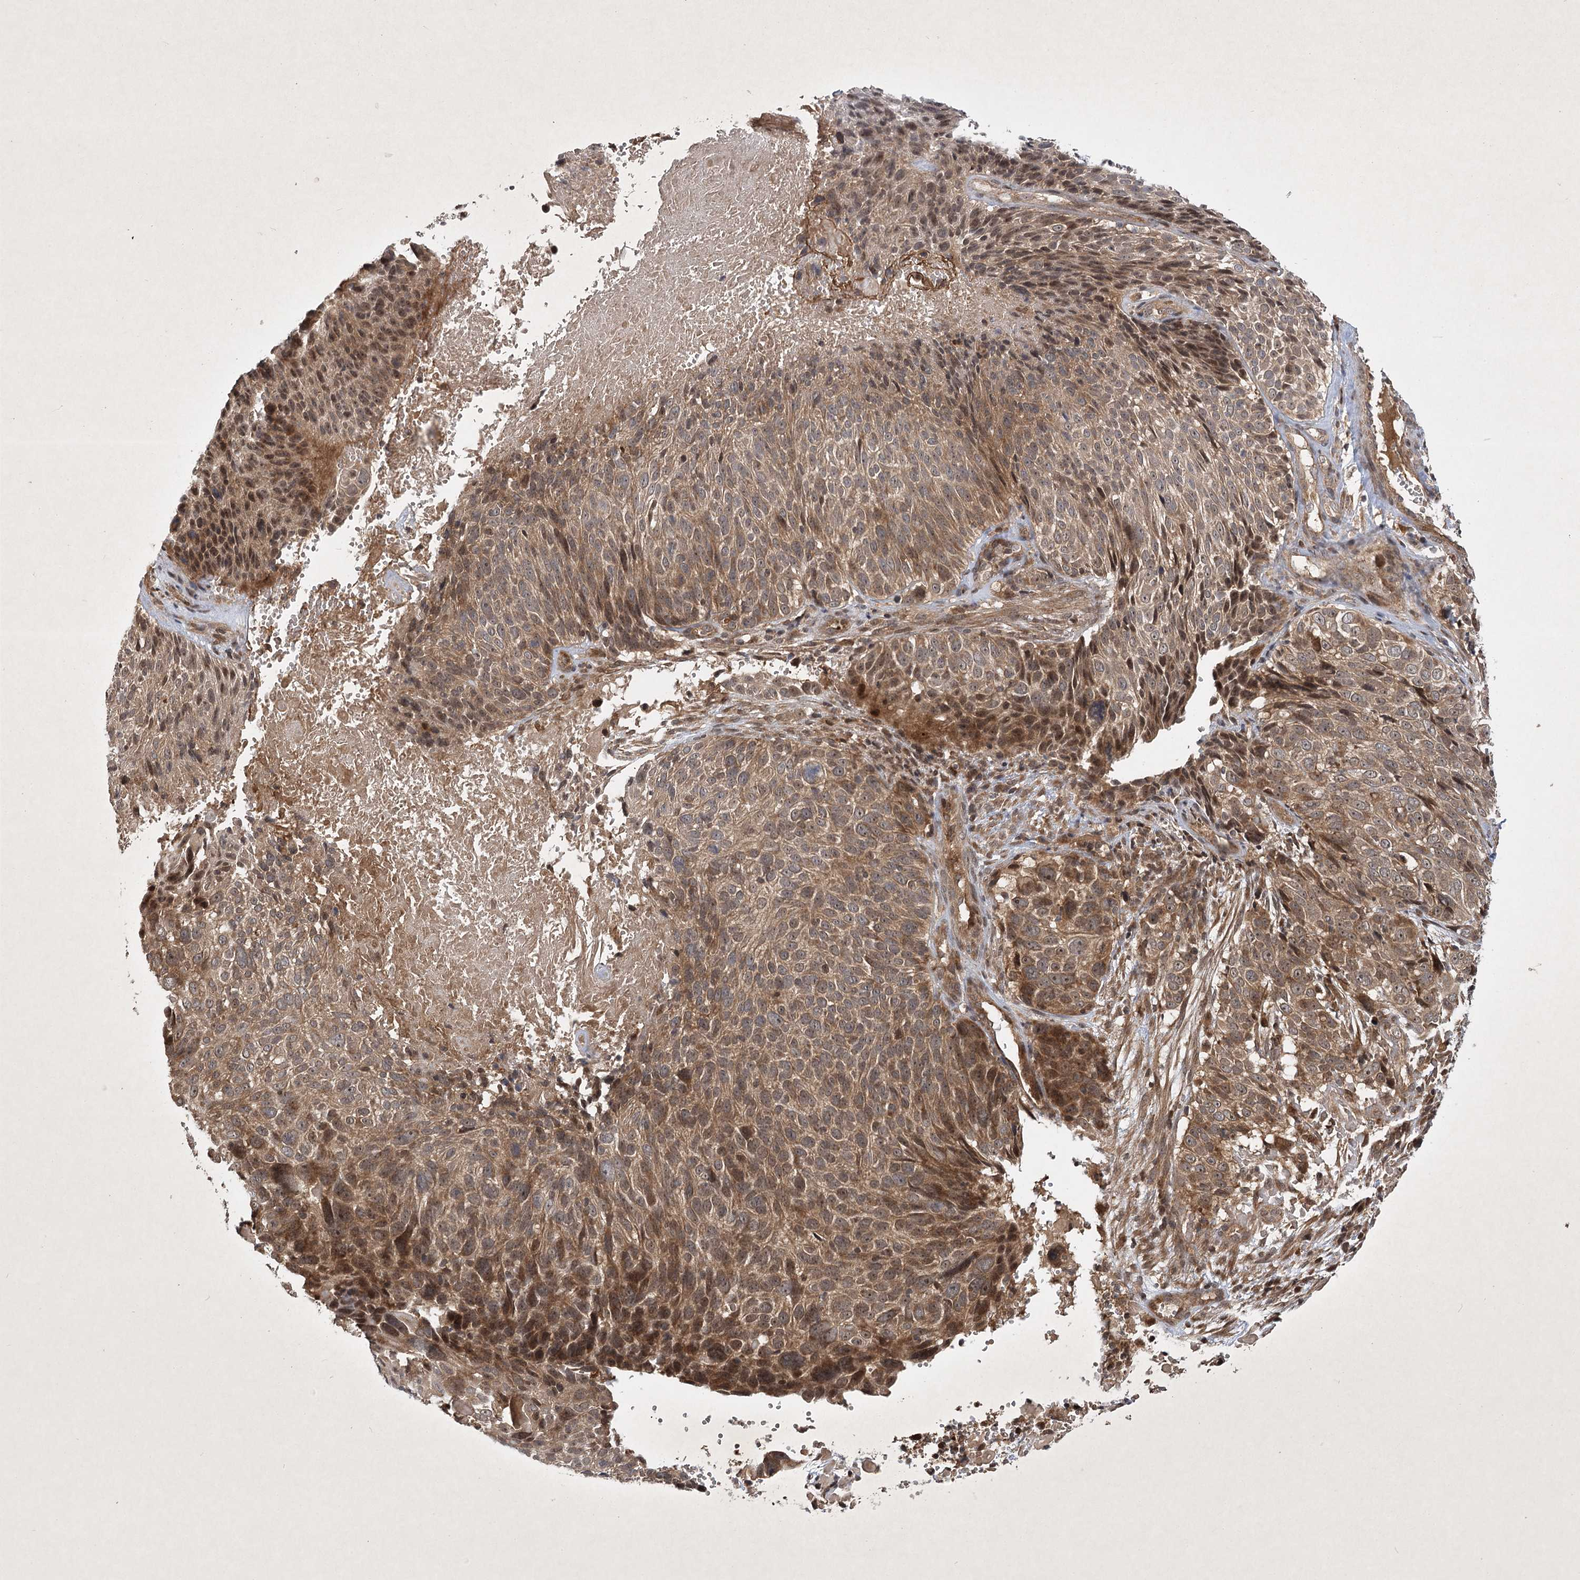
{"staining": {"intensity": "moderate", "quantity": ">75%", "location": "cytoplasmic/membranous"}, "tissue": "cervical cancer", "cell_type": "Tumor cells", "image_type": "cancer", "snomed": [{"axis": "morphology", "description": "Squamous cell carcinoma, NOS"}, {"axis": "topography", "description": "Cervix"}], "caption": "Protein expression by IHC exhibits moderate cytoplasmic/membranous expression in about >75% of tumor cells in cervical cancer.", "gene": "INSIG2", "patient": {"sex": "female", "age": 74}}